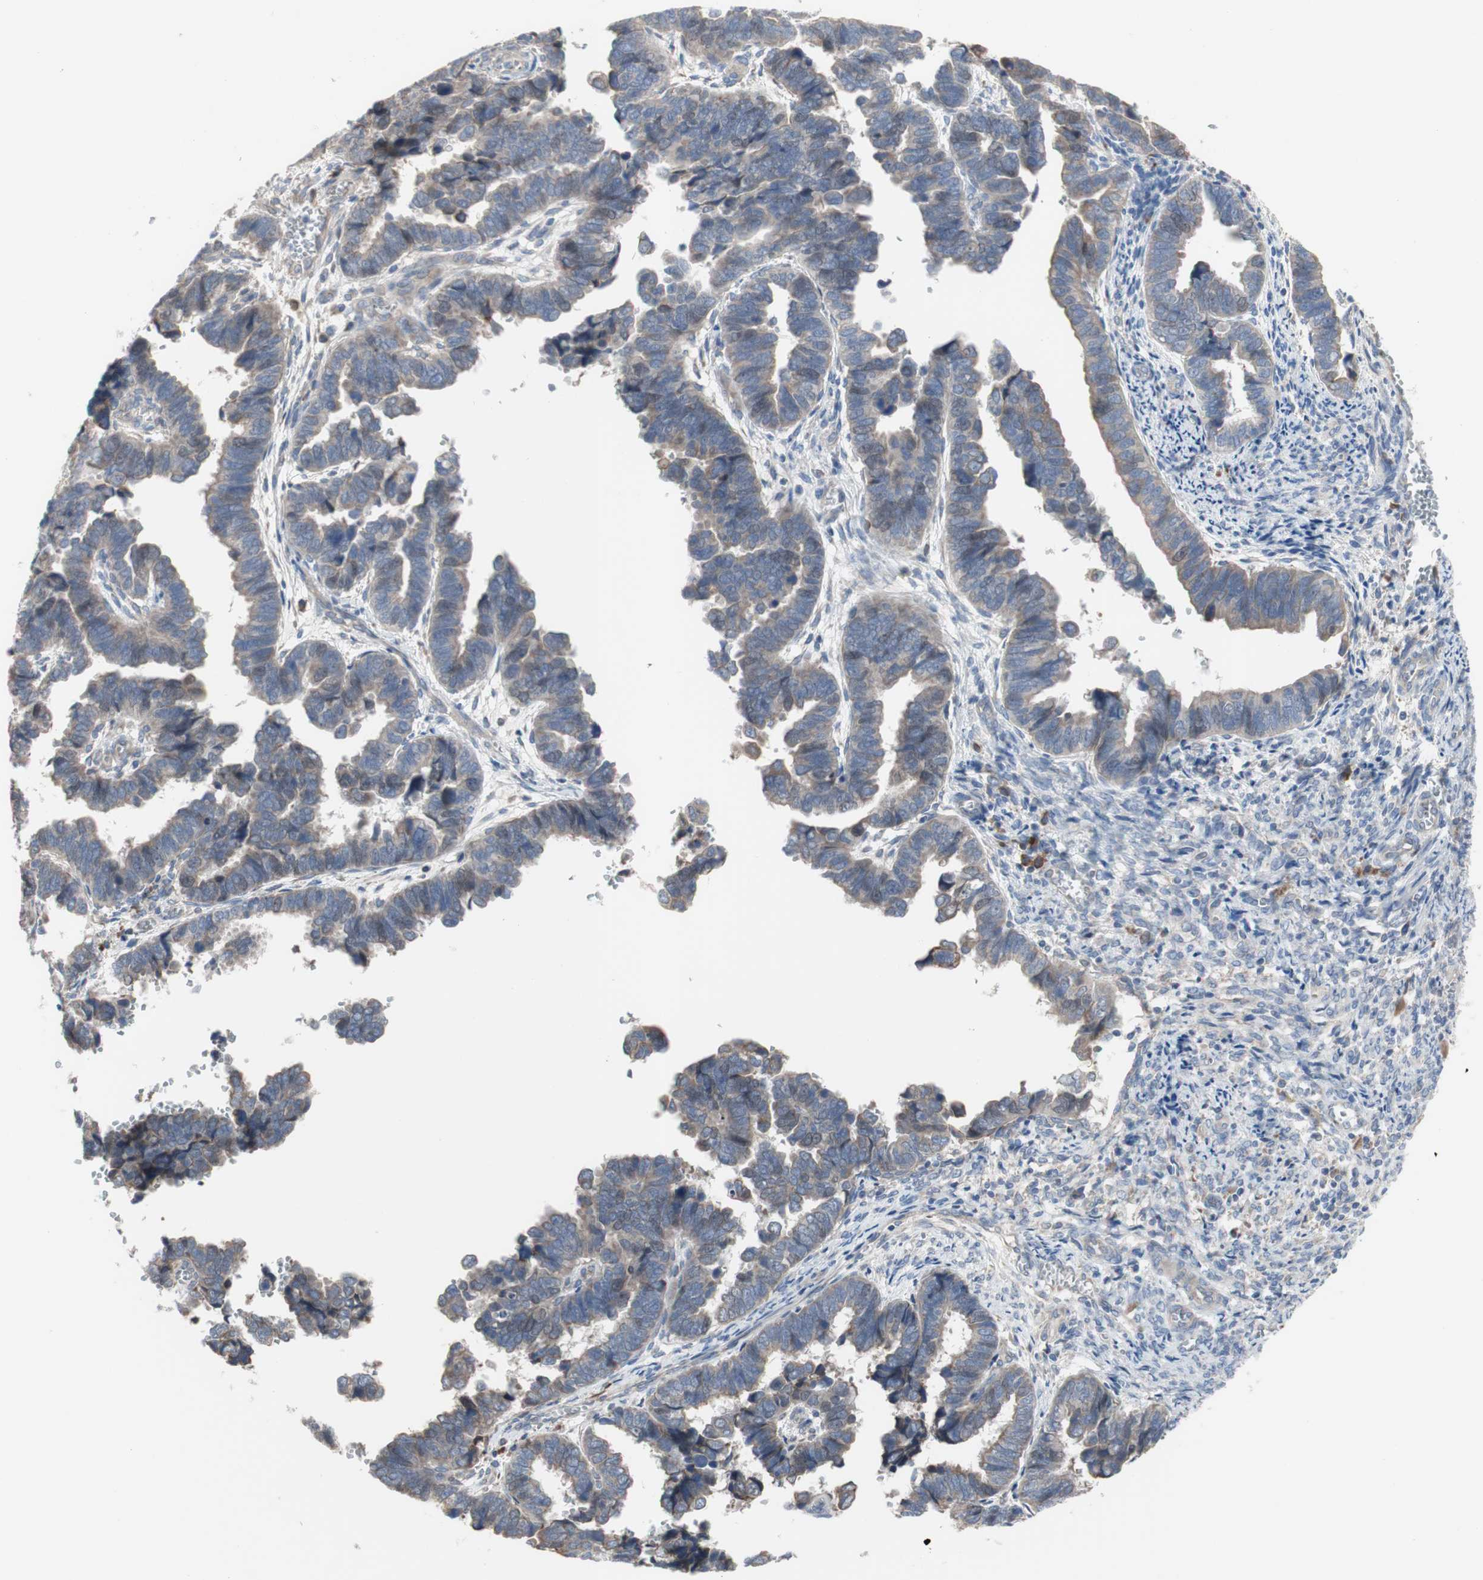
{"staining": {"intensity": "weak", "quantity": ">75%", "location": "cytoplasmic/membranous"}, "tissue": "endometrial cancer", "cell_type": "Tumor cells", "image_type": "cancer", "snomed": [{"axis": "morphology", "description": "Adenocarcinoma, NOS"}, {"axis": "topography", "description": "Endometrium"}], "caption": "Immunohistochemical staining of human adenocarcinoma (endometrial) shows weak cytoplasmic/membranous protein positivity in approximately >75% of tumor cells.", "gene": "TTC14", "patient": {"sex": "female", "age": 75}}